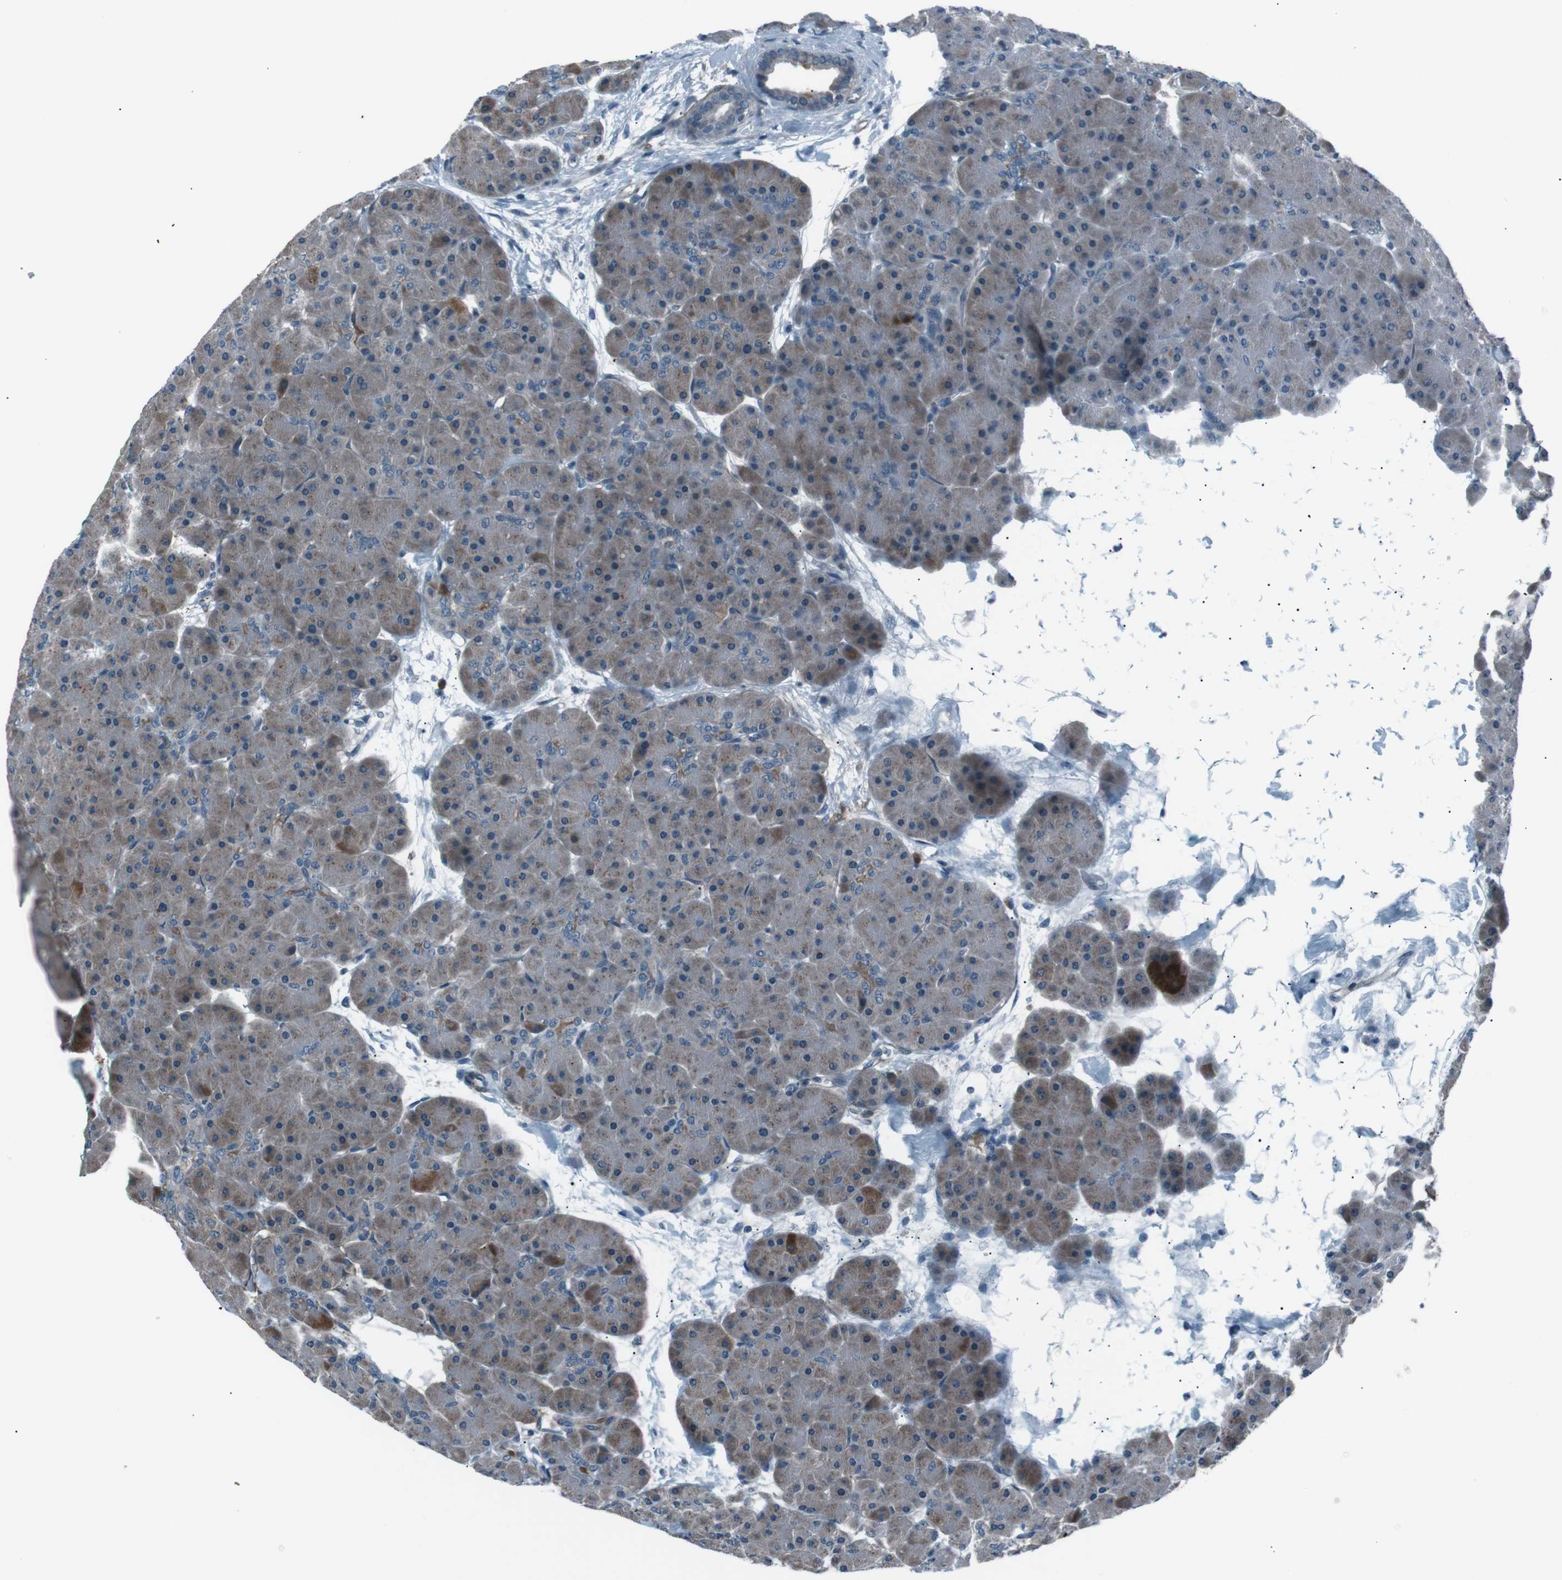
{"staining": {"intensity": "strong", "quantity": "<25%", "location": "cytoplasmic/membranous"}, "tissue": "pancreas", "cell_type": "Exocrine glandular cells", "image_type": "normal", "snomed": [{"axis": "morphology", "description": "Normal tissue, NOS"}, {"axis": "topography", "description": "Pancreas"}], "caption": "A medium amount of strong cytoplasmic/membranous staining is appreciated in about <25% of exocrine glandular cells in benign pancreas.", "gene": "PDLIM5", "patient": {"sex": "male", "age": 66}}